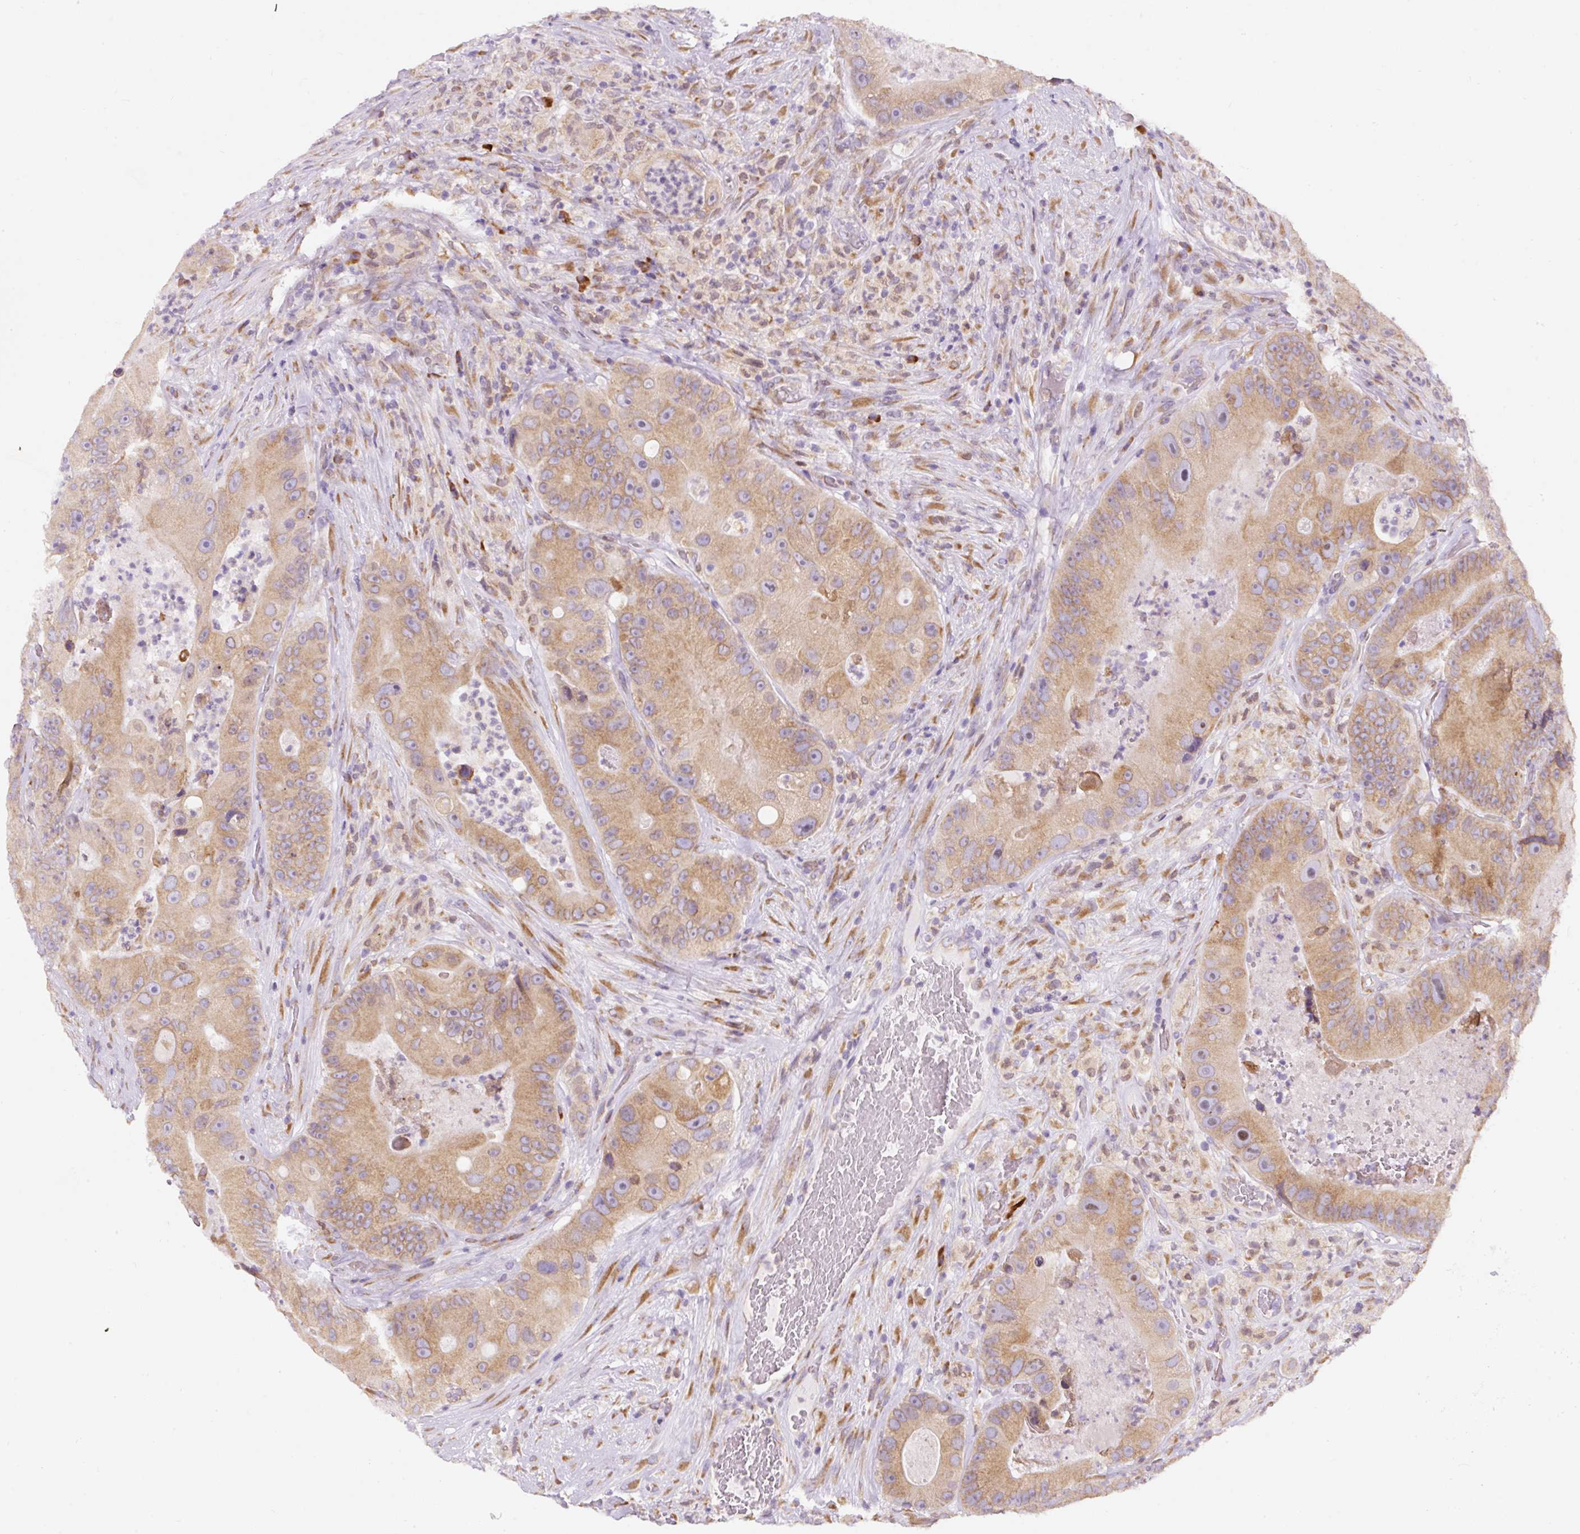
{"staining": {"intensity": "moderate", "quantity": ">75%", "location": "cytoplasmic/membranous"}, "tissue": "colorectal cancer", "cell_type": "Tumor cells", "image_type": "cancer", "snomed": [{"axis": "morphology", "description": "Adenocarcinoma, NOS"}, {"axis": "topography", "description": "Colon"}], "caption": "Immunohistochemistry (IHC) photomicrograph of colorectal cancer (adenocarcinoma) stained for a protein (brown), which displays medium levels of moderate cytoplasmic/membranous expression in approximately >75% of tumor cells.", "gene": "DDOST", "patient": {"sex": "female", "age": 86}}